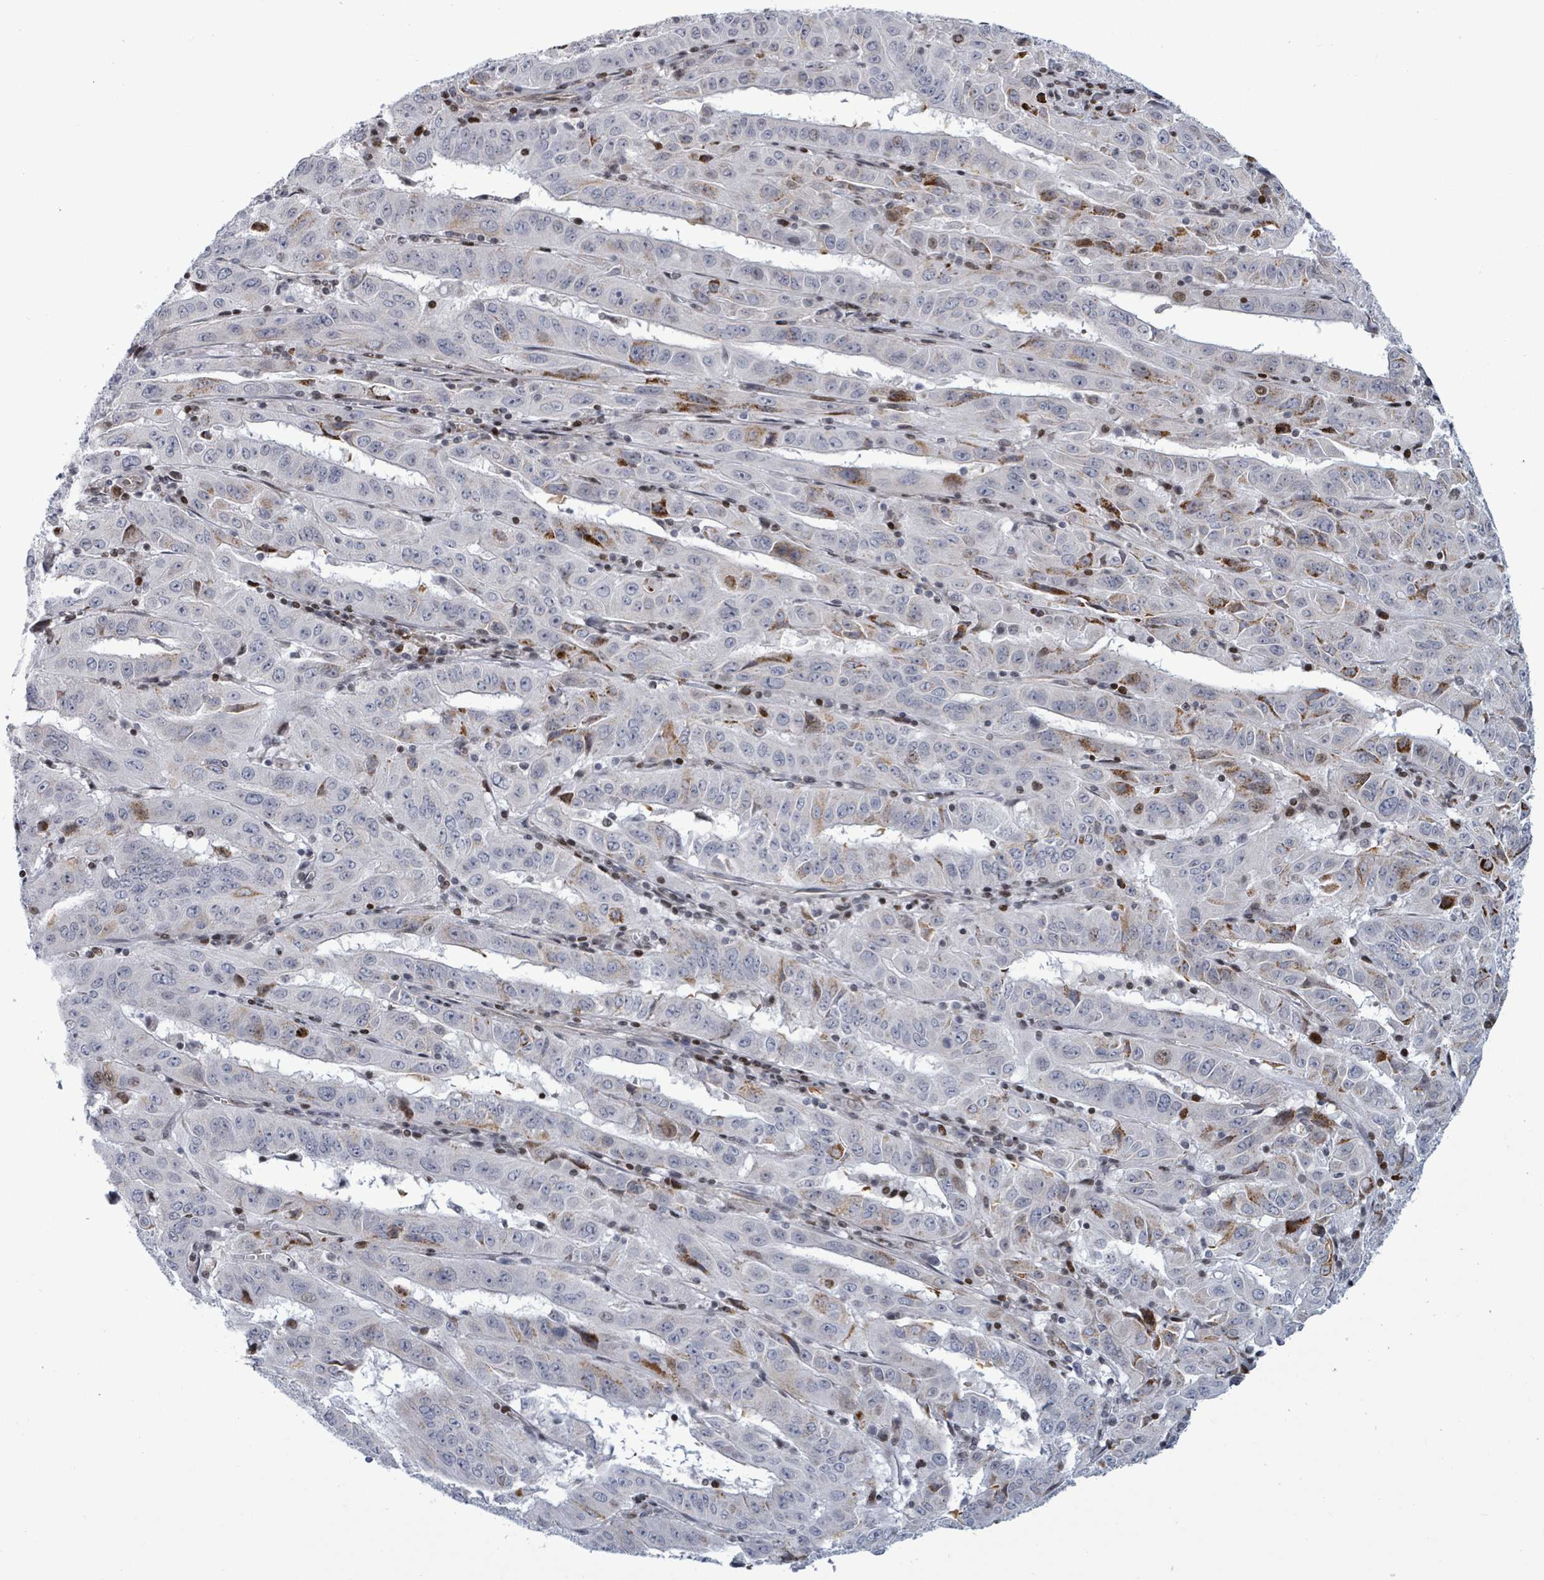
{"staining": {"intensity": "moderate", "quantity": "<25%", "location": "cytoplasmic/membranous,nuclear"}, "tissue": "pancreatic cancer", "cell_type": "Tumor cells", "image_type": "cancer", "snomed": [{"axis": "morphology", "description": "Adenocarcinoma, NOS"}, {"axis": "topography", "description": "Pancreas"}], "caption": "Immunohistochemical staining of human pancreatic adenocarcinoma shows moderate cytoplasmic/membranous and nuclear protein expression in about <25% of tumor cells.", "gene": "FNDC4", "patient": {"sex": "male", "age": 63}}